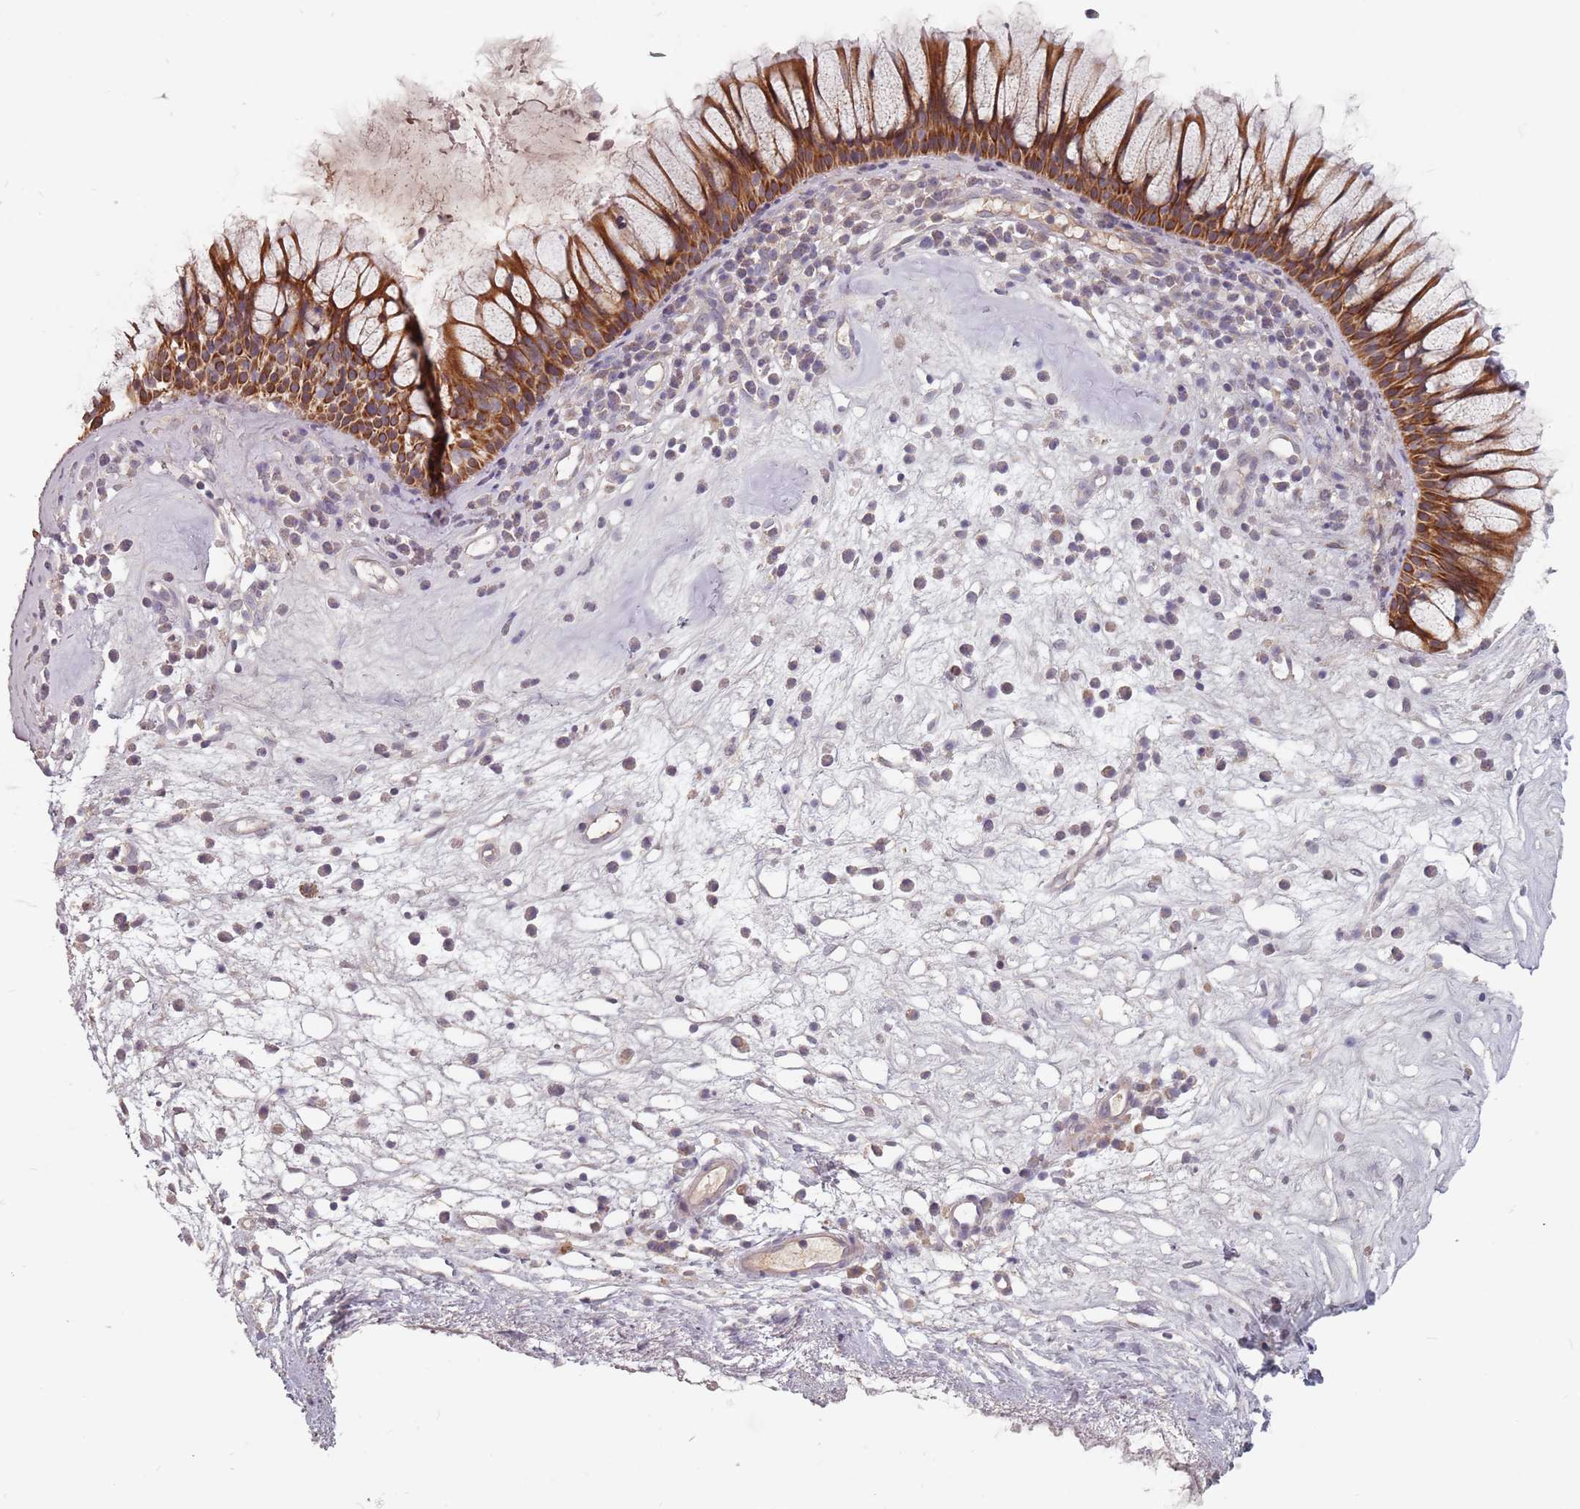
{"staining": {"intensity": "strong", "quantity": ">75%", "location": "cytoplasmic/membranous"}, "tissue": "nasopharynx", "cell_type": "Respiratory epithelial cells", "image_type": "normal", "snomed": [{"axis": "morphology", "description": "Normal tissue, NOS"}, {"axis": "morphology", "description": "Inflammation, NOS"}, {"axis": "topography", "description": "Nasopharynx"}], "caption": "An immunohistochemistry image of normal tissue is shown. Protein staining in brown highlights strong cytoplasmic/membranous positivity in nasopharynx within respiratory epithelial cells. The staining was performed using DAB (3,3'-diaminobenzidine), with brown indicating positive protein expression. Nuclei are stained blue with hematoxylin.", "gene": "ADAL", "patient": {"sex": "male", "age": 70}}